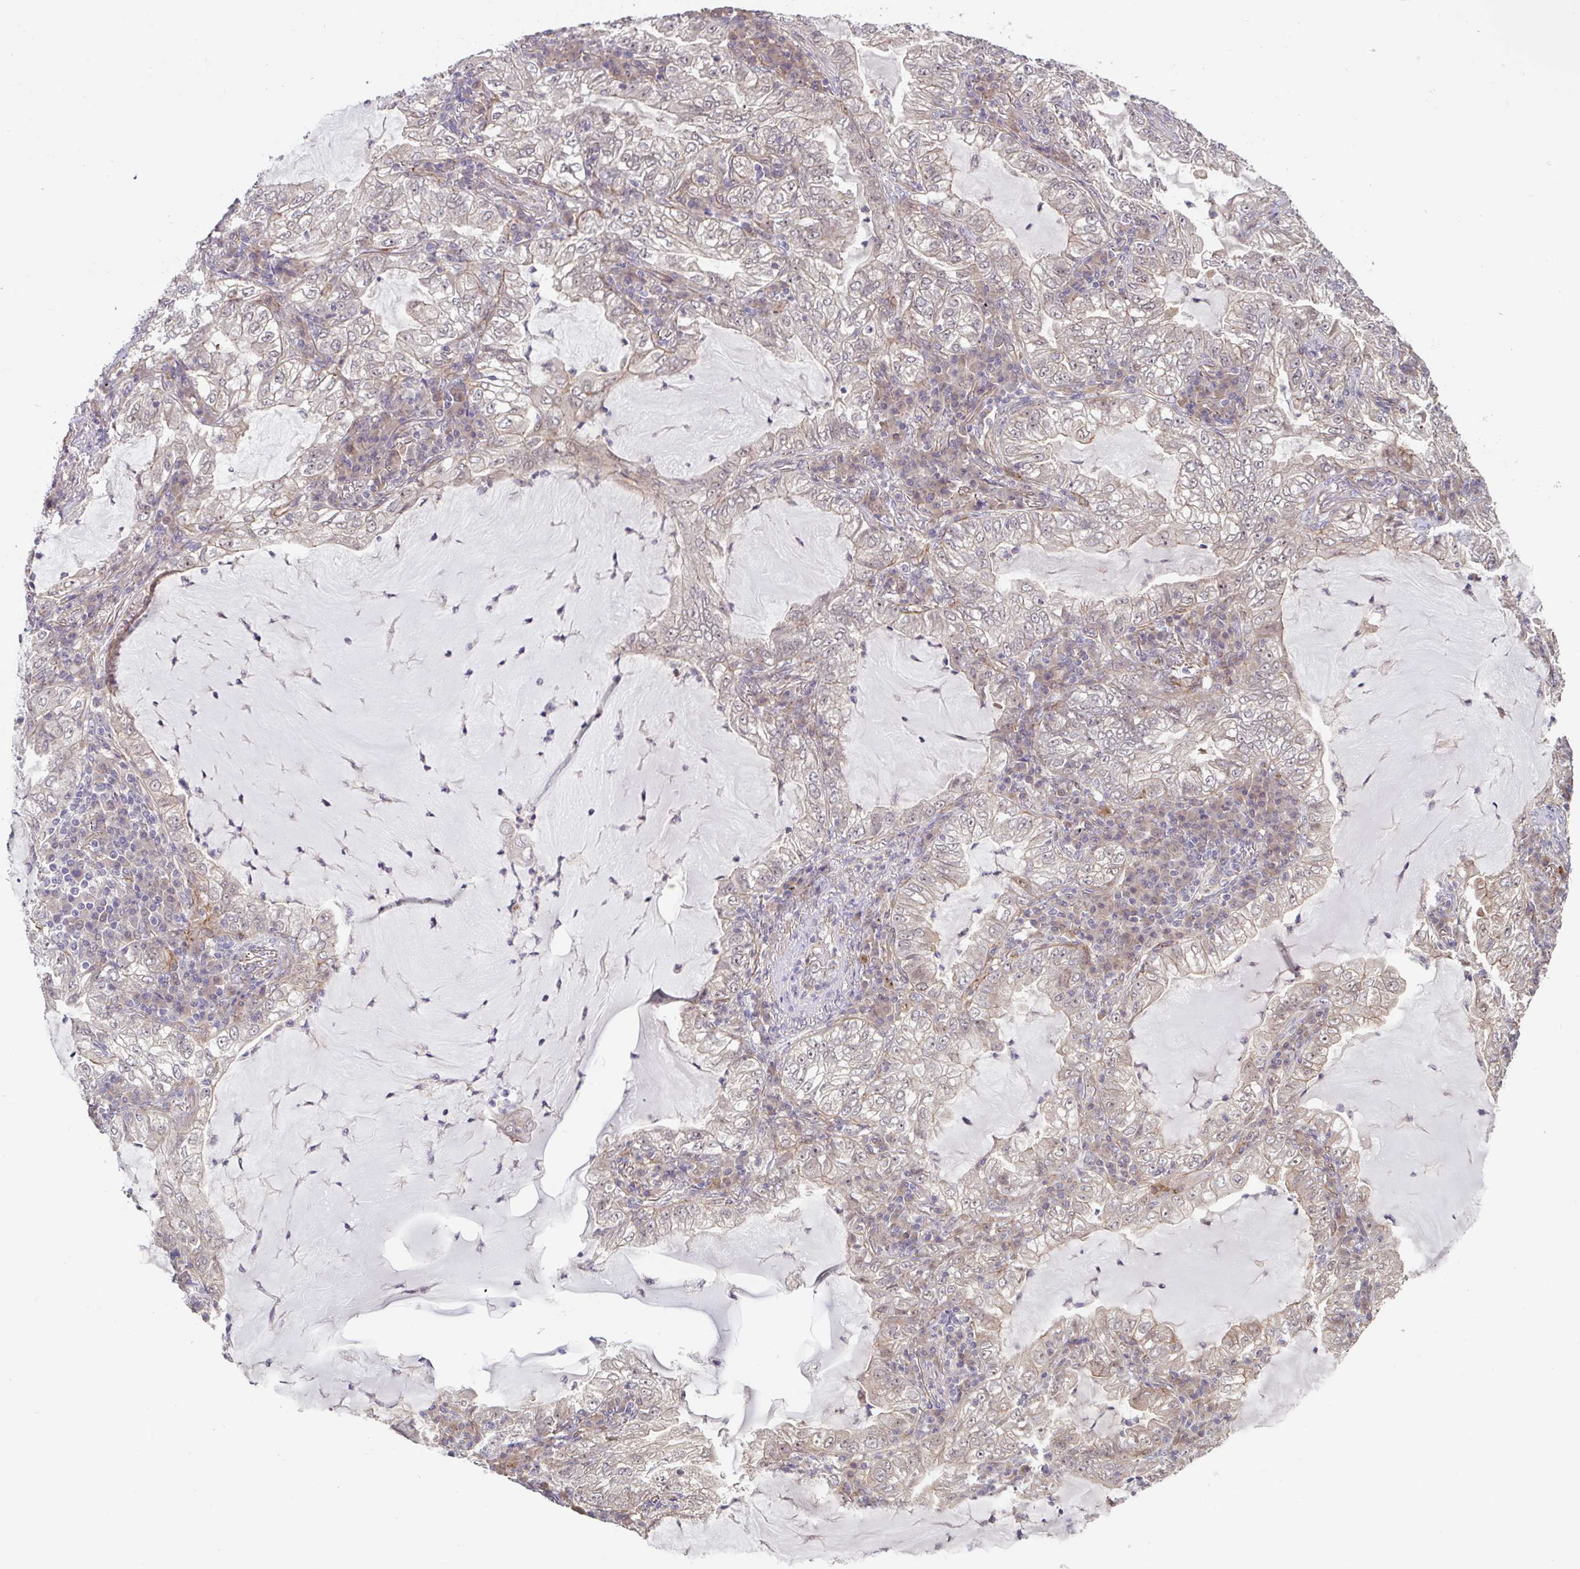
{"staining": {"intensity": "negative", "quantity": "none", "location": "none"}, "tissue": "lung cancer", "cell_type": "Tumor cells", "image_type": "cancer", "snomed": [{"axis": "morphology", "description": "Adenocarcinoma, NOS"}, {"axis": "topography", "description": "Lung"}], "caption": "An image of human adenocarcinoma (lung) is negative for staining in tumor cells. (Immunohistochemistry, brightfield microscopy, high magnification).", "gene": "STYXL1", "patient": {"sex": "female", "age": 73}}